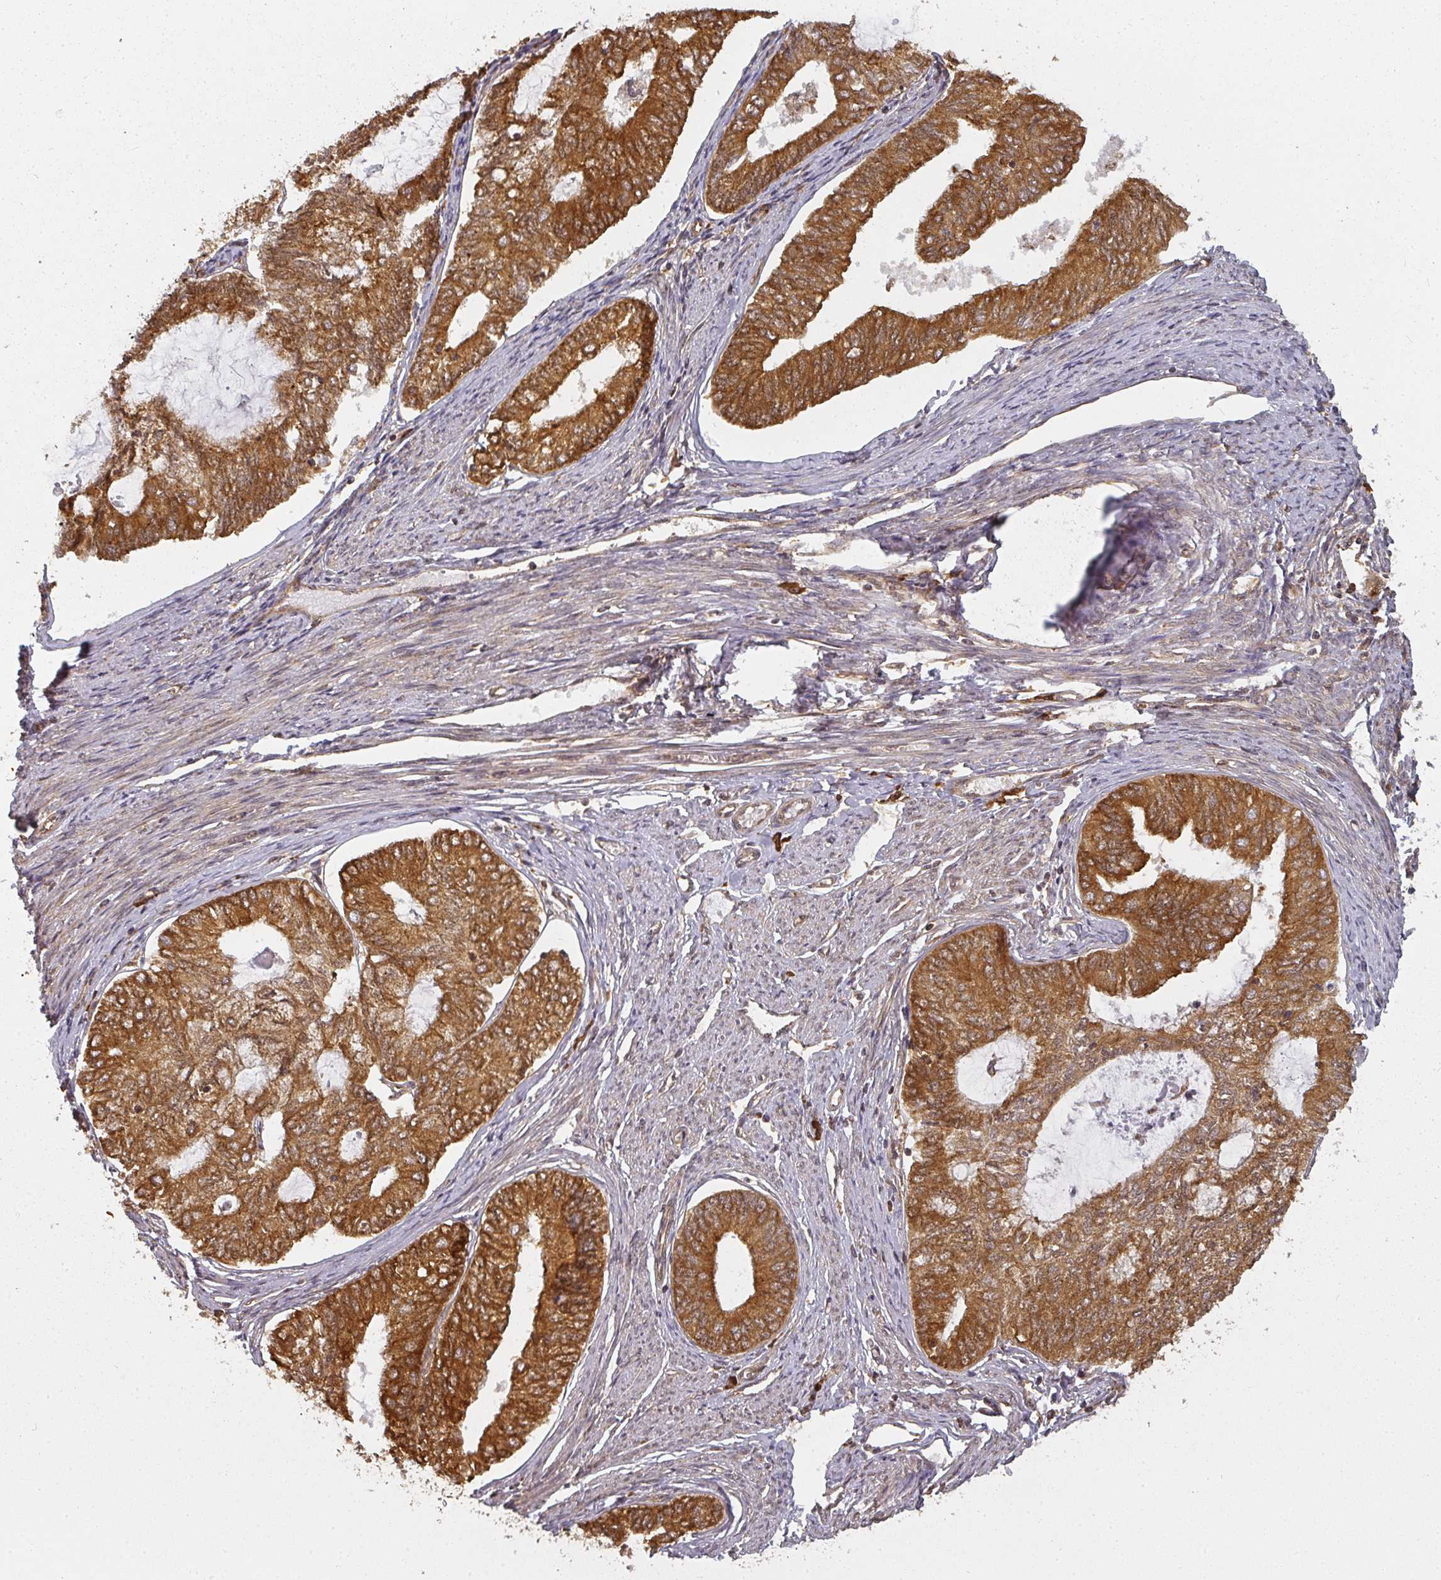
{"staining": {"intensity": "strong", "quantity": ">75%", "location": "cytoplasmic/membranous"}, "tissue": "endometrial cancer", "cell_type": "Tumor cells", "image_type": "cancer", "snomed": [{"axis": "morphology", "description": "Adenocarcinoma, NOS"}, {"axis": "topography", "description": "Endometrium"}], "caption": "Strong cytoplasmic/membranous positivity is seen in about >75% of tumor cells in endometrial adenocarcinoma.", "gene": "PPP6R3", "patient": {"sex": "female", "age": 68}}